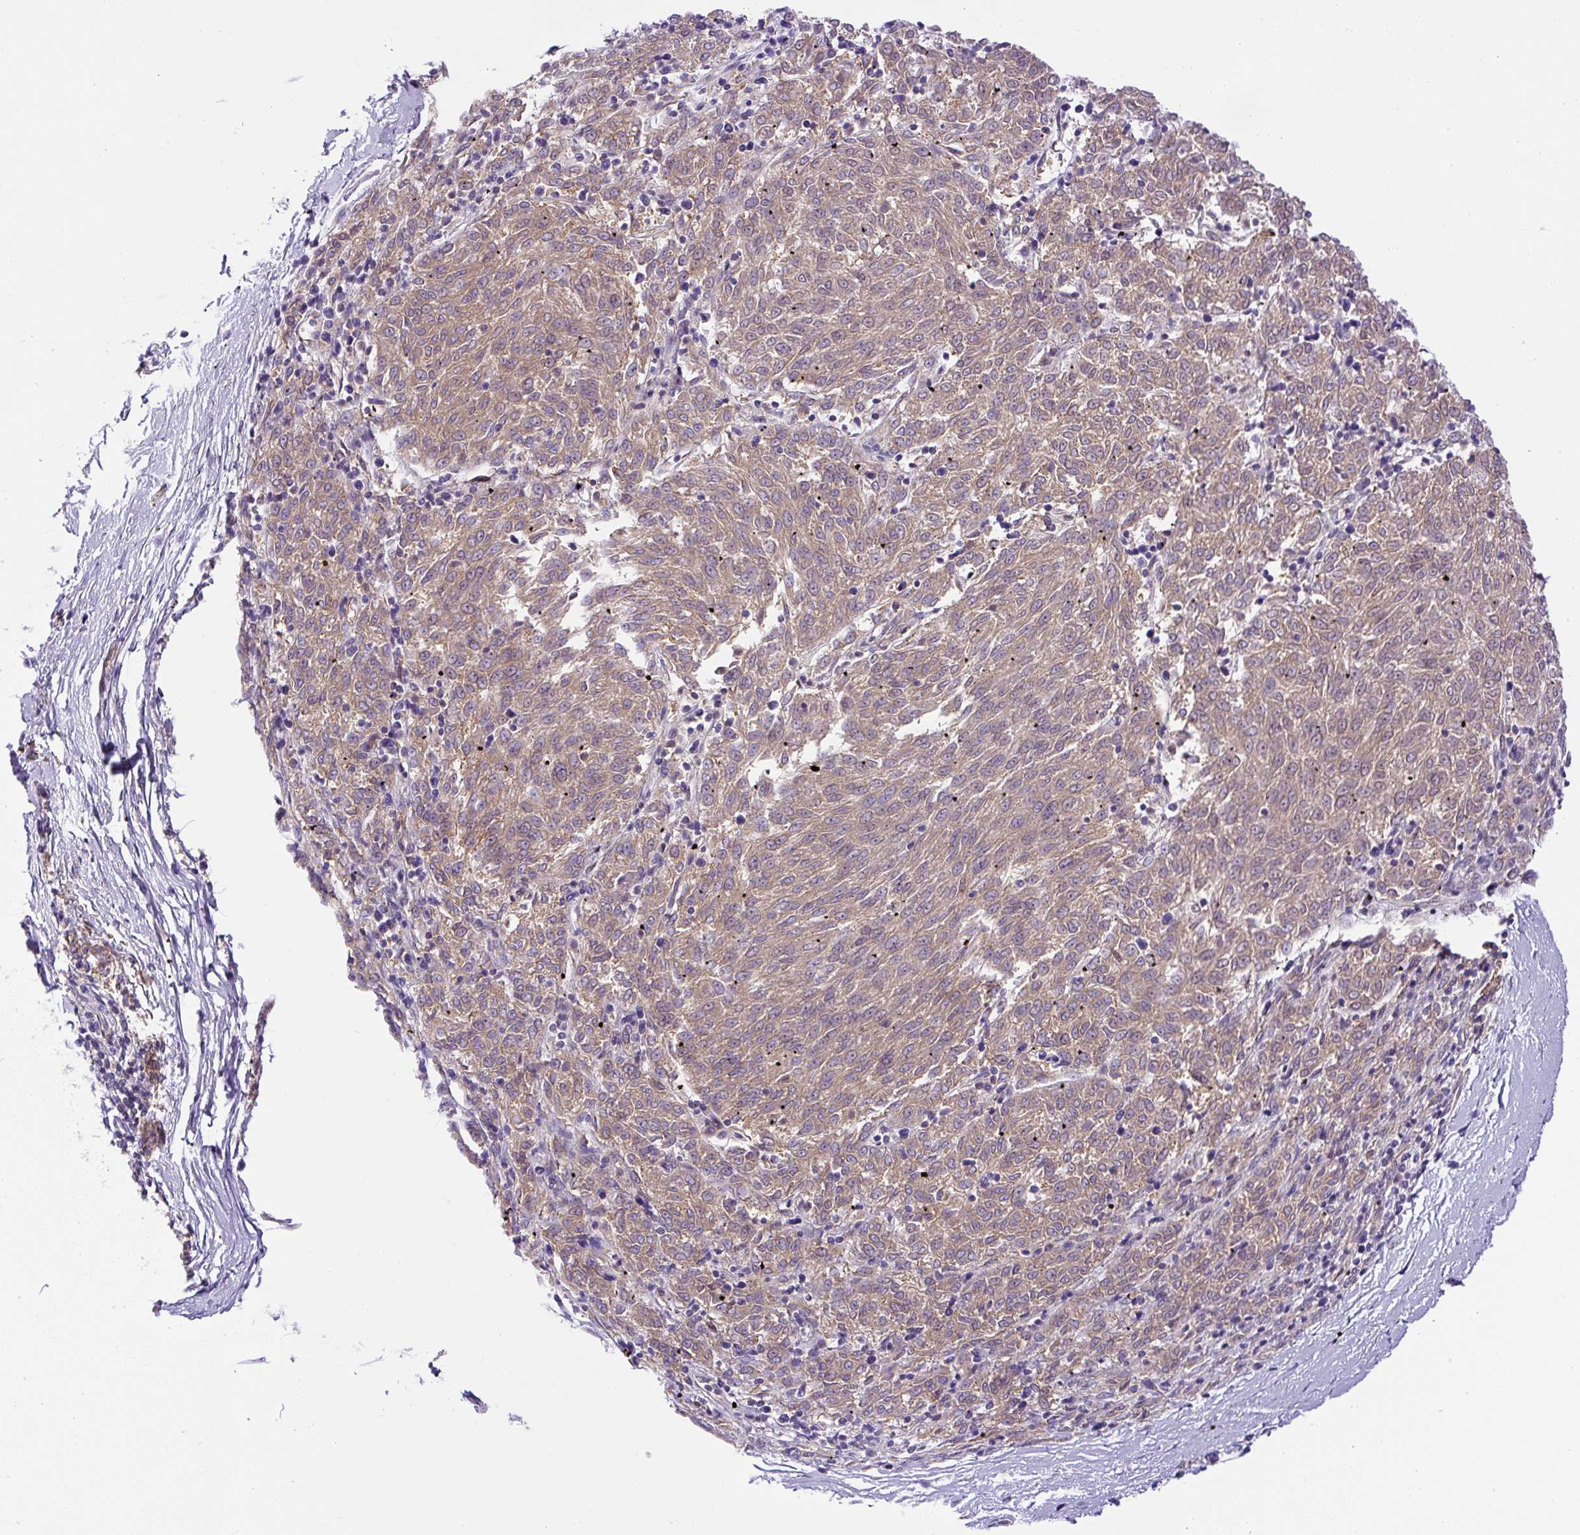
{"staining": {"intensity": "weak", "quantity": "25%-75%", "location": "cytoplasmic/membranous"}, "tissue": "melanoma", "cell_type": "Tumor cells", "image_type": "cancer", "snomed": [{"axis": "morphology", "description": "Malignant melanoma, NOS"}, {"axis": "topography", "description": "Skin"}], "caption": "Protein expression by immunohistochemistry exhibits weak cytoplasmic/membranous expression in about 25%-75% of tumor cells in melanoma.", "gene": "DCTN1", "patient": {"sex": "female", "age": 72}}